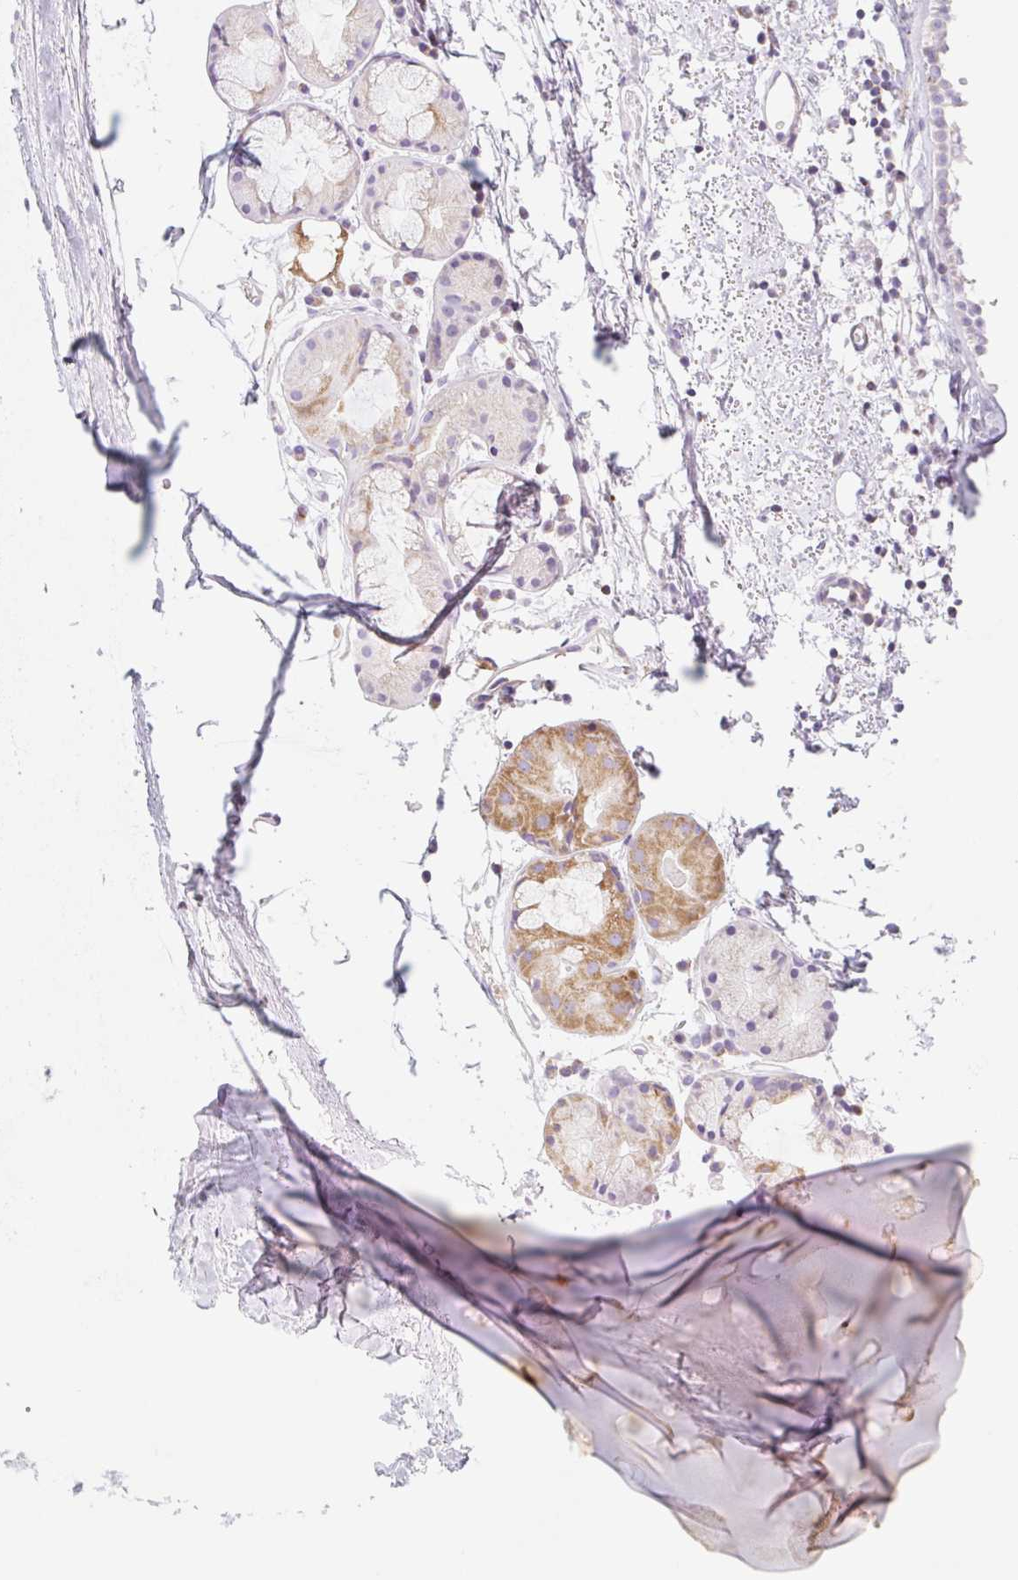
{"staining": {"intensity": "negative", "quantity": "none", "location": "none"}, "tissue": "adipose tissue", "cell_type": "Adipocytes", "image_type": "normal", "snomed": [{"axis": "morphology", "description": "Normal tissue, NOS"}, {"axis": "topography", "description": "Vascular tissue"}, {"axis": "topography", "description": "Peripheral nerve tissue"}], "caption": "Immunohistochemistry image of unremarkable adipose tissue stained for a protein (brown), which shows no staining in adipocytes.", "gene": "FOCAD", "patient": {"sex": "male", "age": 41}}